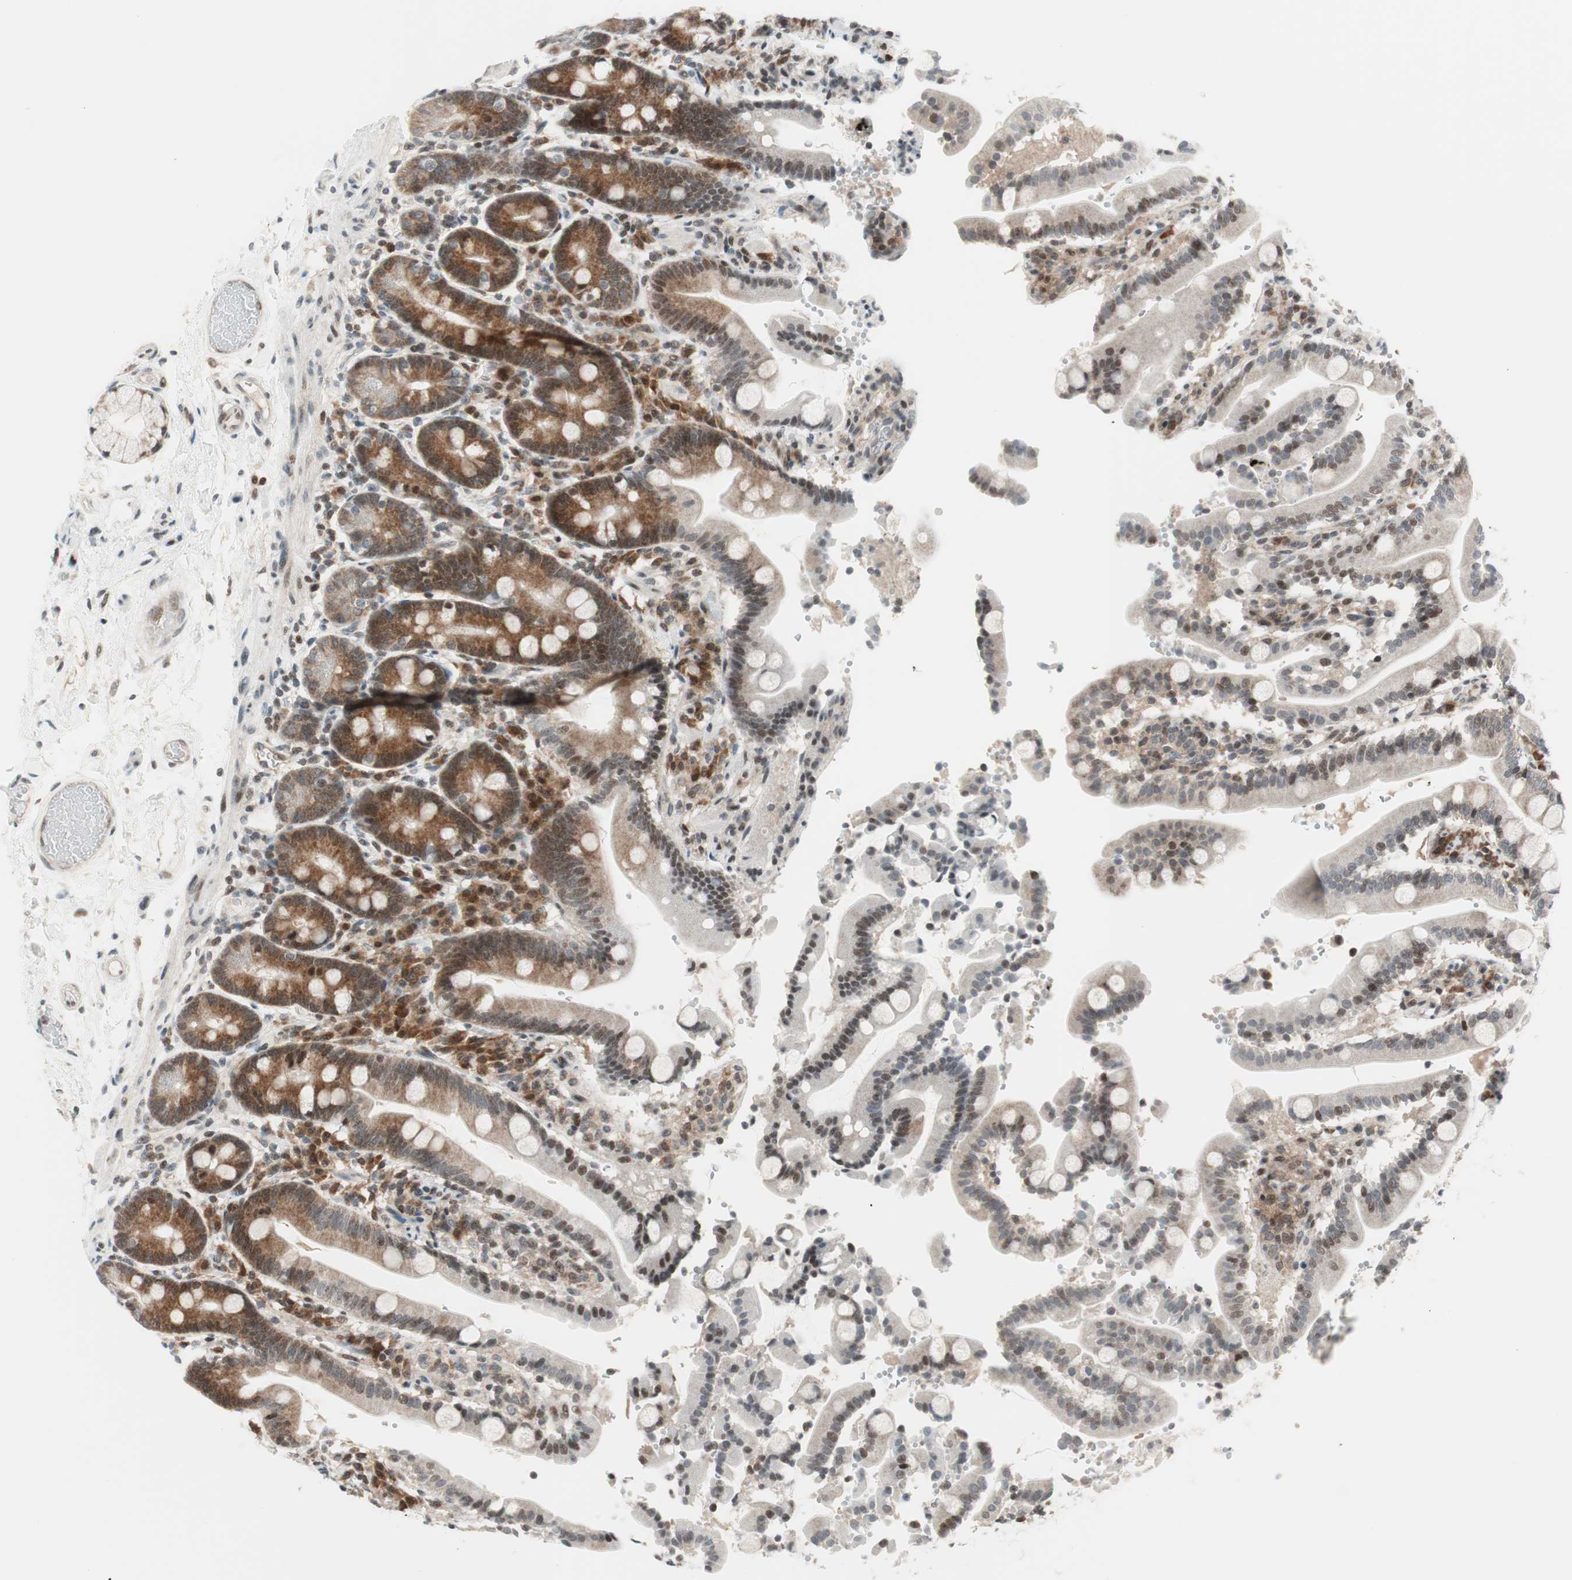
{"staining": {"intensity": "moderate", "quantity": ">75%", "location": "cytoplasmic/membranous,nuclear"}, "tissue": "duodenum", "cell_type": "Glandular cells", "image_type": "normal", "snomed": [{"axis": "morphology", "description": "Normal tissue, NOS"}, {"axis": "topography", "description": "Small intestine, NOS"}], "caption": "This histopathology image shows unremarkable duodenum stained with immunohistochemistry (IHC) to label a protein in brown. The cytoplasmic/membranous,nuclear of glandular cells show moderate positivity for the protein. Nuclei are counter-stained blue.", "gene": "TPT1", "patient": {"sex": "female", "age": 71}}